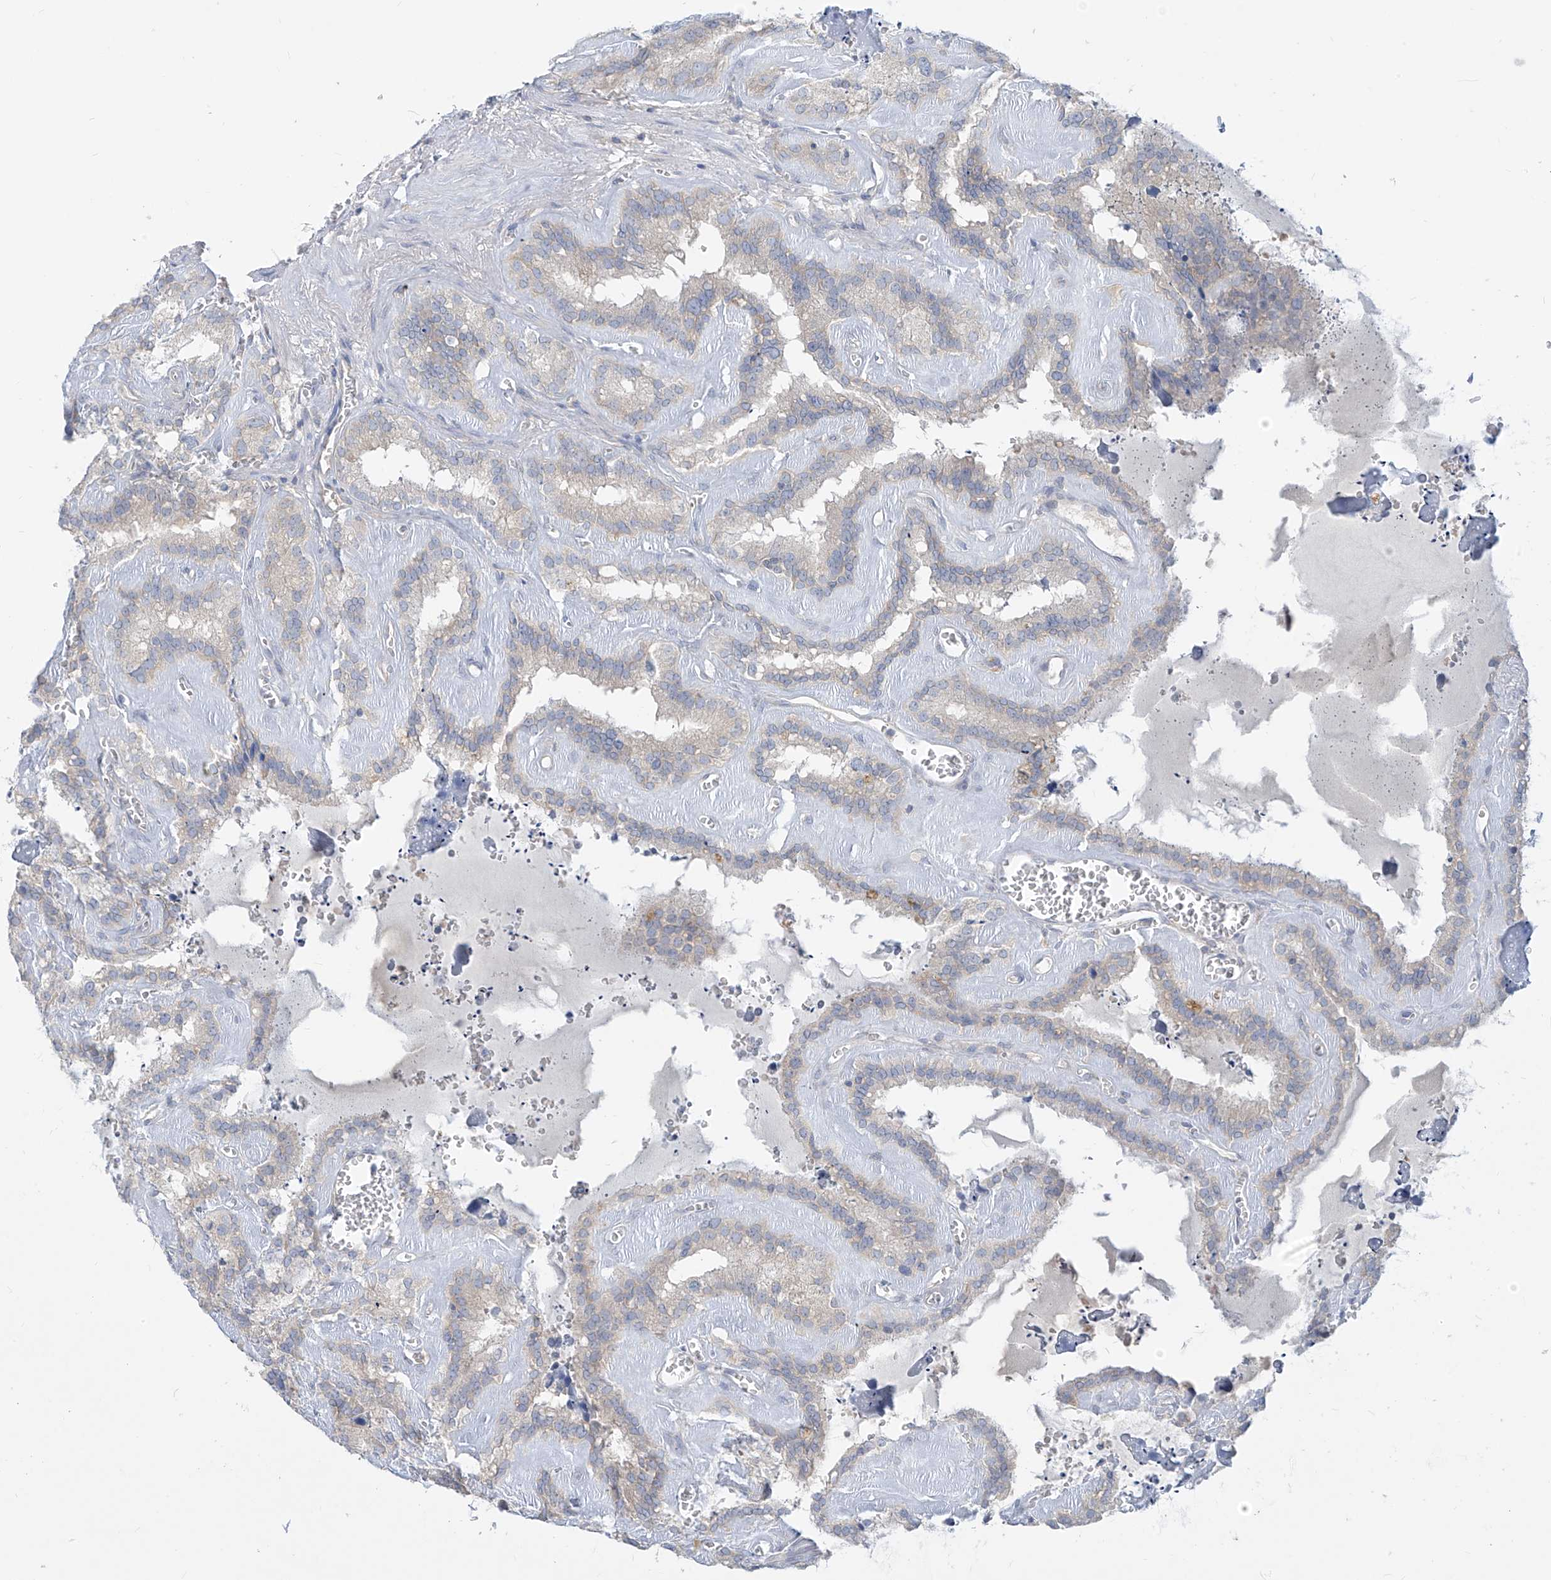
{"staining": {"intensity": "negative", "quantity": "none", "location": "none"}, "tissue": "seminal vesicle", "cell_type": "Glandular cells", "image_type": "normal", "snomed": [{"axis": "morphology", "description": "Normal tissue, NOS"}, {"axis": "topography", "description": "Prostate"}, {"axis": "topography", "description": "Seminal veicle"}], "caption": "Immunohistochemistry micrograph of normal seminal vesicle: human seminal vesicle stained with DAB (3,3'-diaminobenzidine) shows no significant protein staining in glandular cells. (DAB (3,3'-diaminobenzidine) IHC with hematoxylin counter stain).", "gene": "DGKQ", "patient": {"sex": "male", "age": 59}}